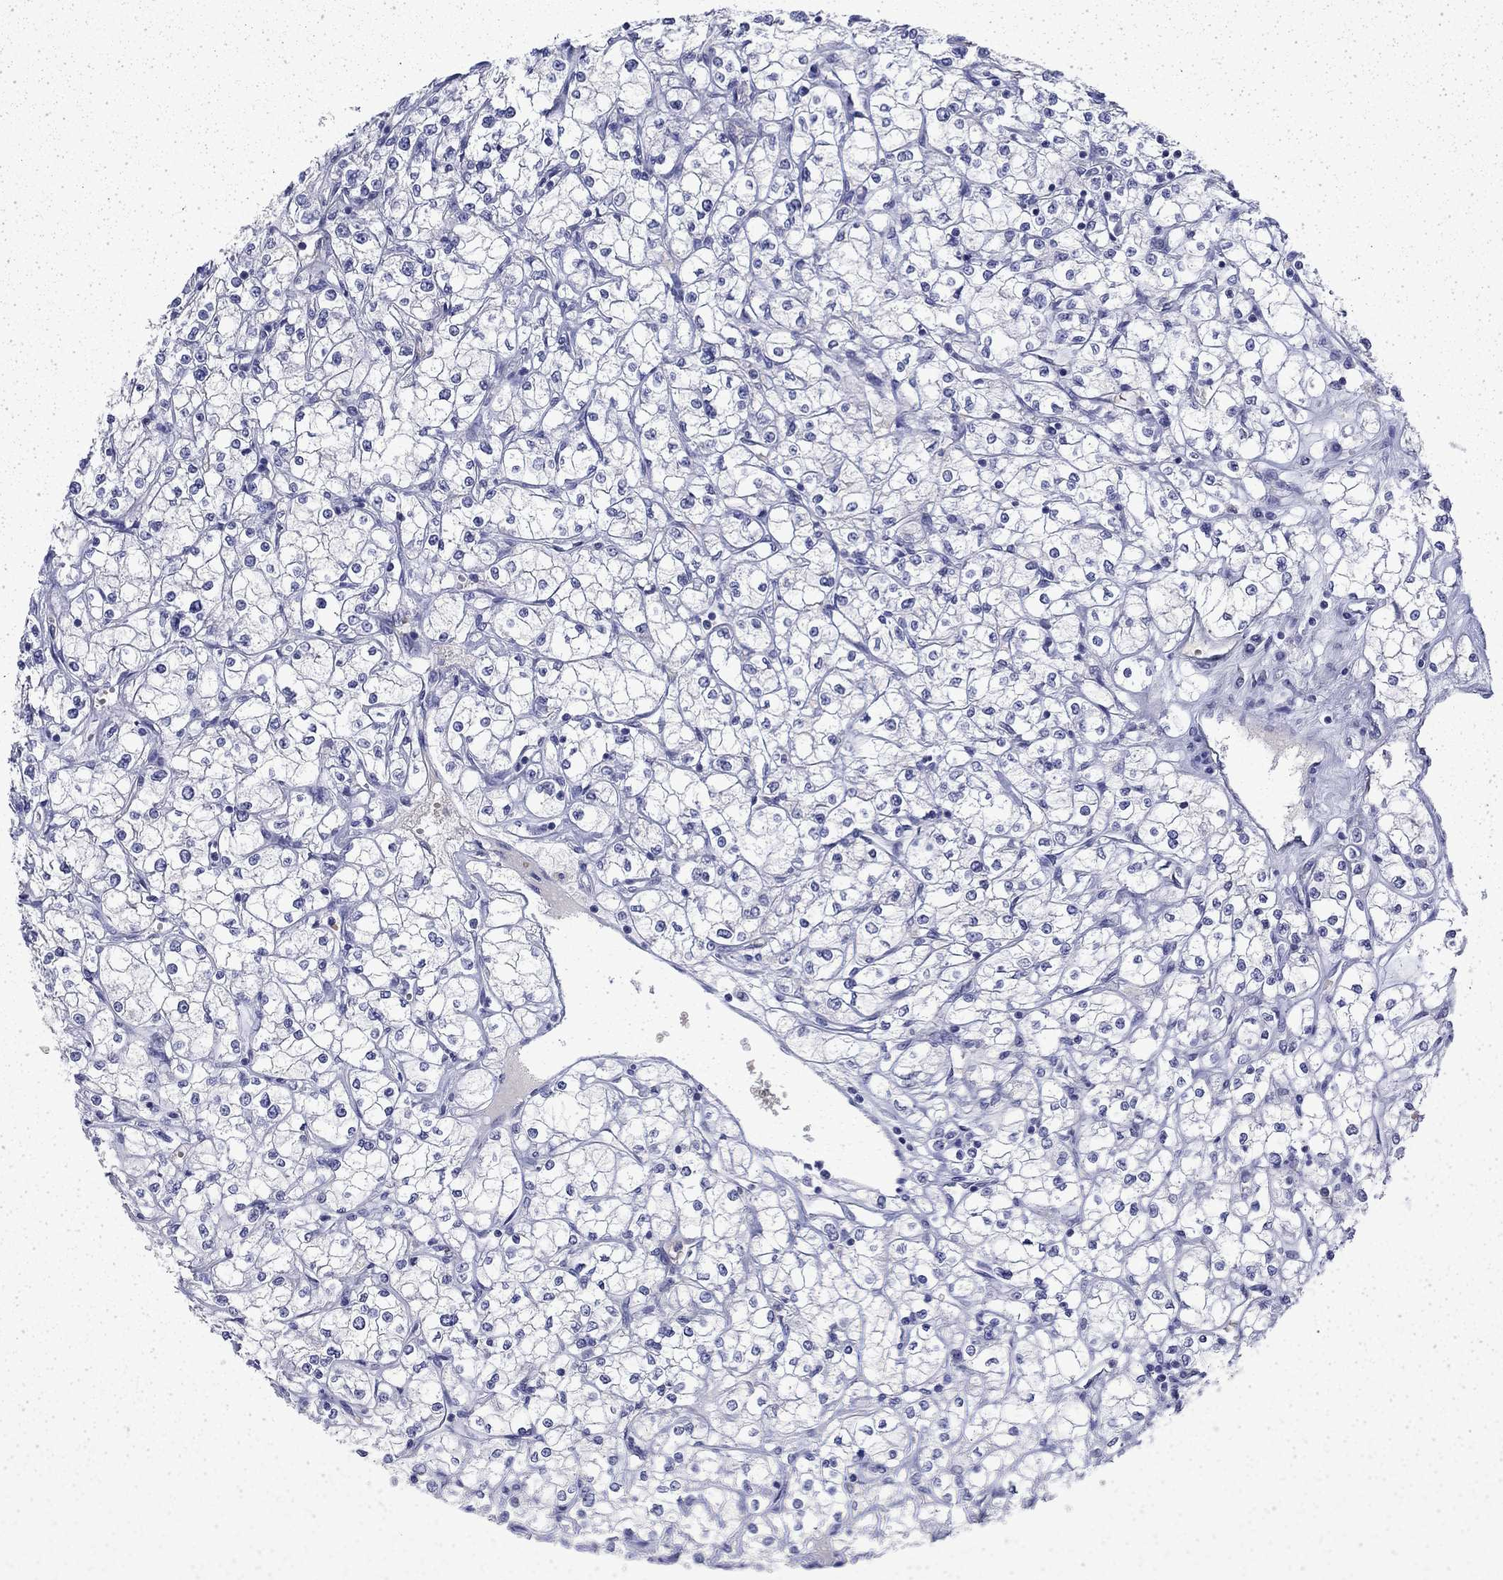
{"staining": {"intensity": "negative", "quantity": "none", "location": "none"}, "tissue": "renal cancer", "cell_type": "Tumor cells", "image_type": "cancer", "snomed": [{"axis": "morphology", "description": "Adenocarcinoma, NOS"}, {"axis": "topography", "description": "Kidney"}], "caption": "High power microscopy histopathology image of an IHC image of renal adenocarcinoma, revealing no significant positivity in tumor cells. Nuclei are stained in blue.", "gene": "ENPP6", "patient": {"sex": "male", "age": 67}}